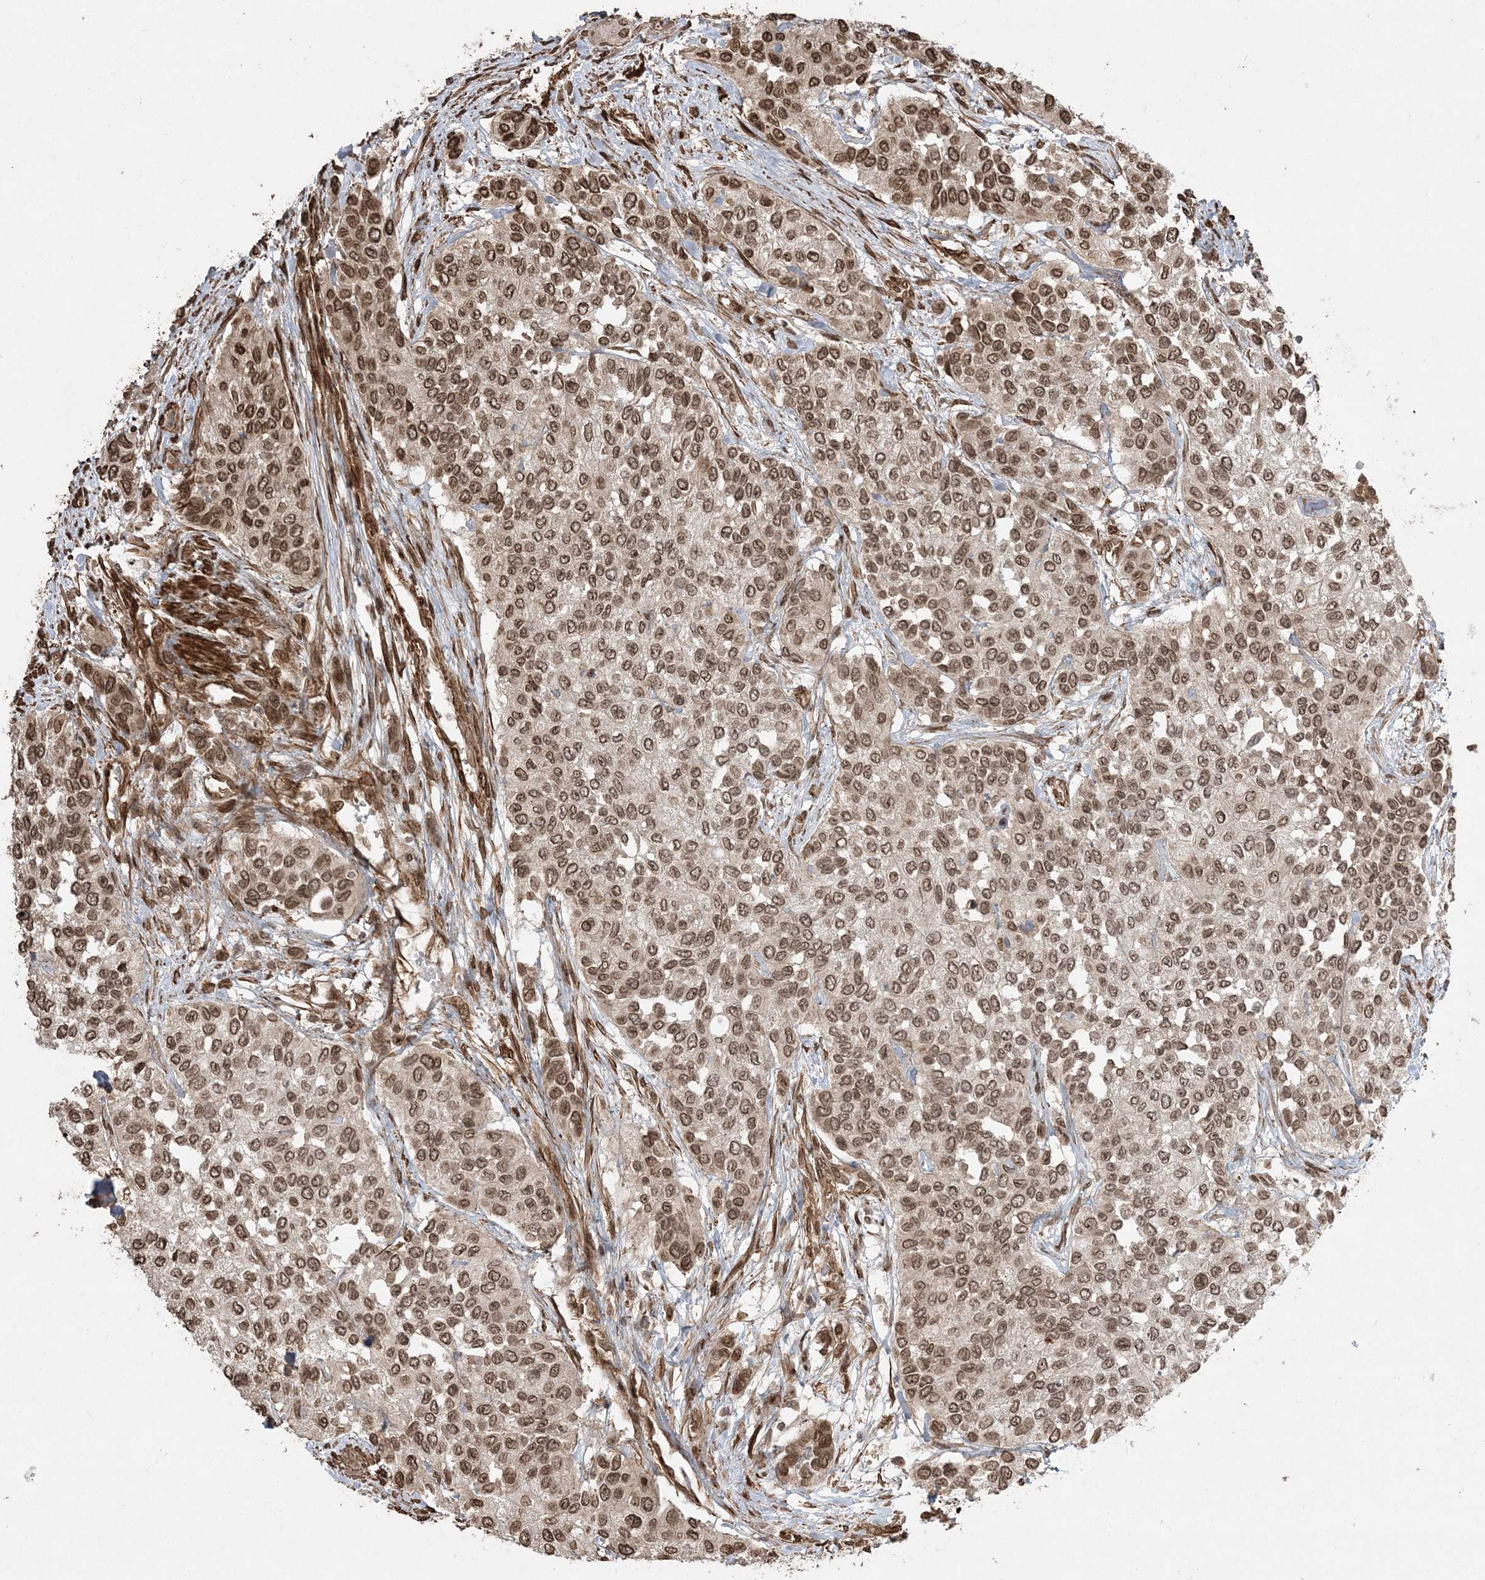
{"staining": {"intensity": "moderate", "quantity": ">75%", "location": "nuclear"}, "tissue": "urothelial cancer", "cell_type": "Tumor cells", "image_type": "cancer", "snomed": [{"axis": "morphology", "description": "Normal tissue, NOS"}, {"axis": "morphology", "description": "Urothelial carcinoma, High grade"}, {"axis": "topography", "description": "Vascular tissue"}, {"axis": "topography", "description": "Urinary bladder"}], "caption": "Protein staining of high-grade urothelial carcinoma tissue displays moderate nuclear staining in approximately >75% of tumor cells.", "gene": "ETAA1", "patient": {"sex": "female", "age": 56}}